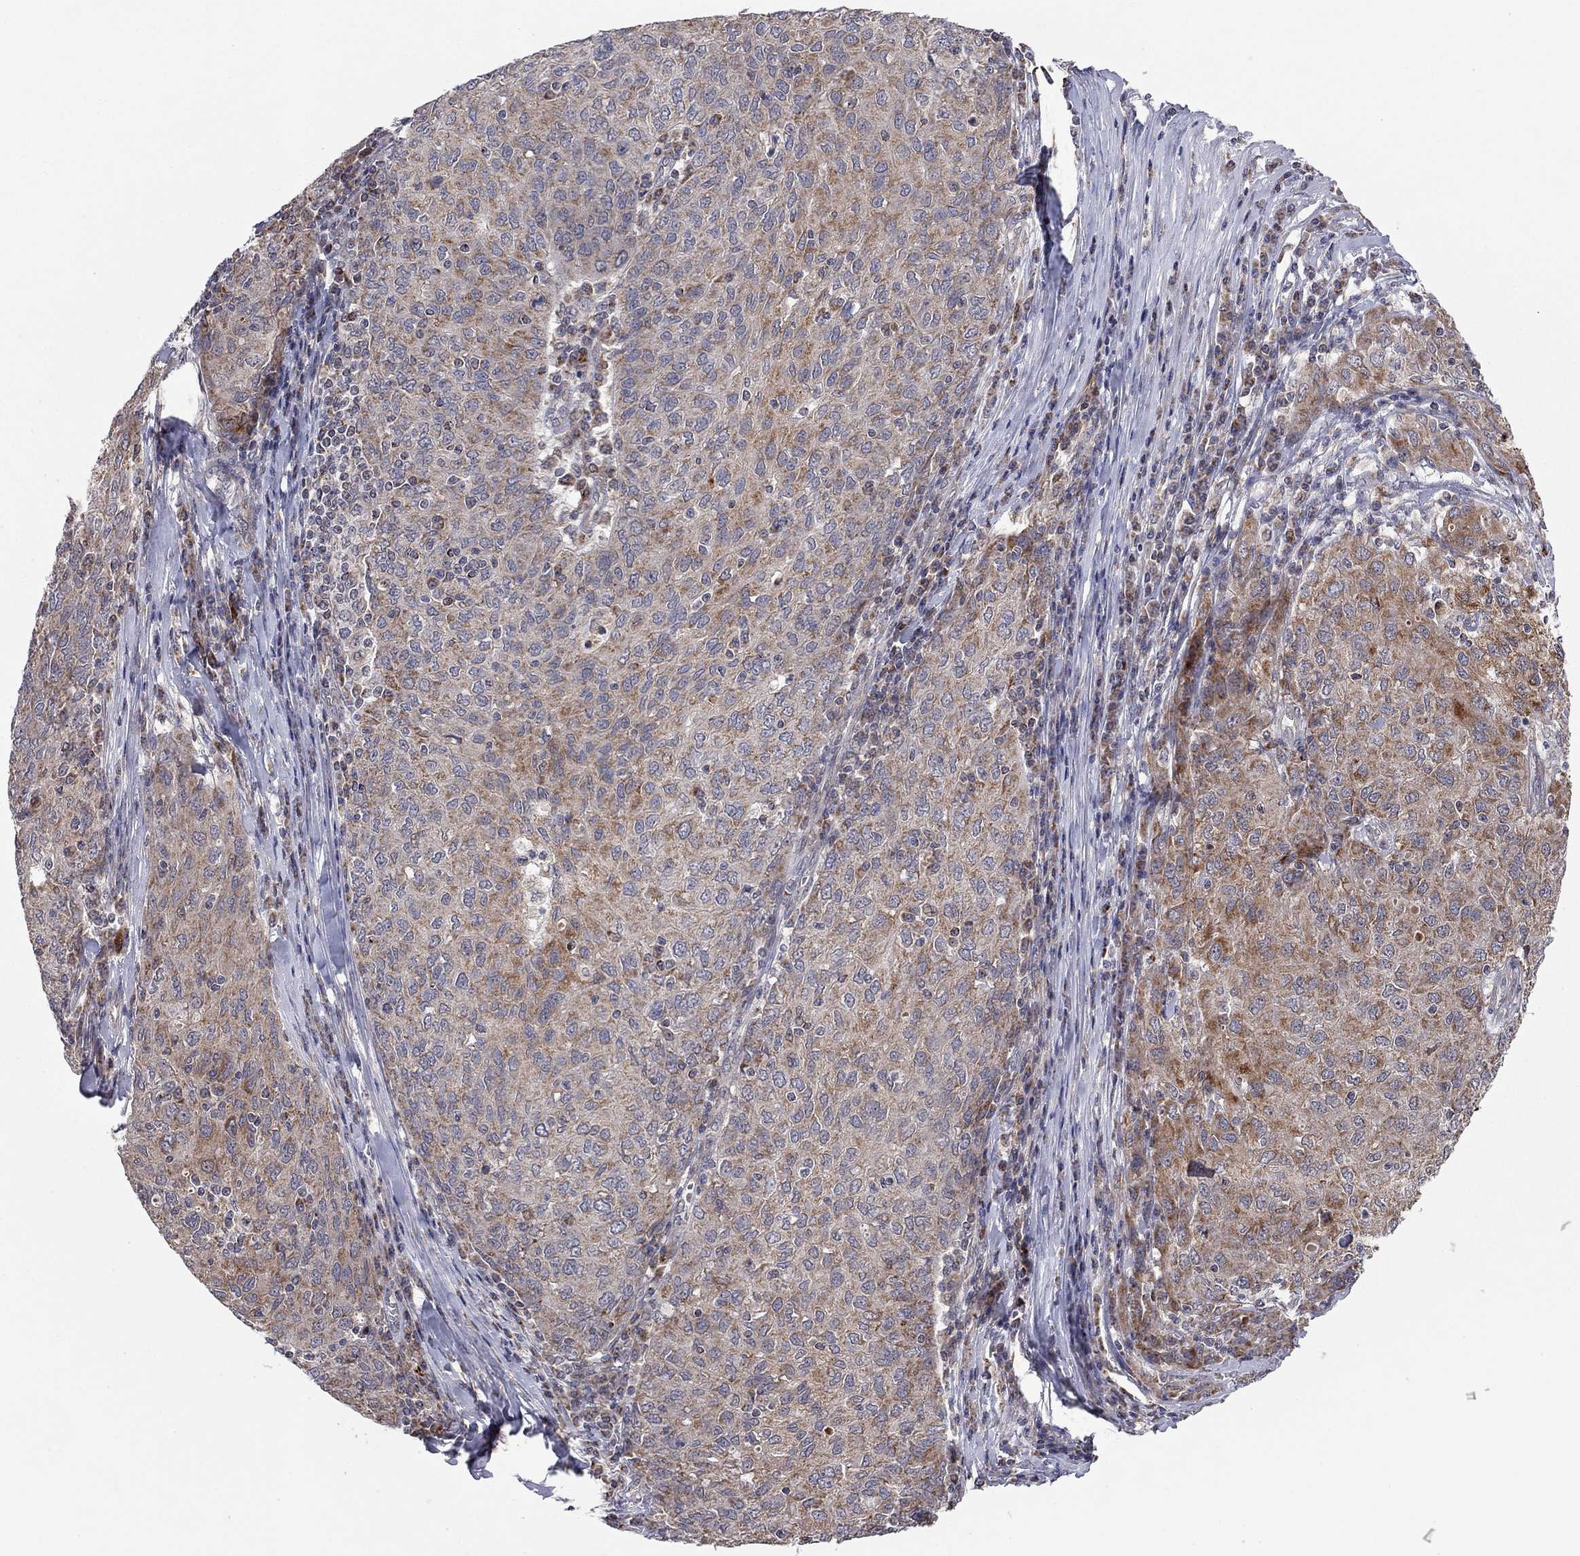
{"staining": {"intensity": "moderate", "quantity": "<25%", "location": "cytoplasmic/membranous"}, "tissue": "ovarian cancer", "cell_type": "Tumor cells", "image_type": "cancer", "snomed": [{"axis": "morphology", "description": "Carcinoma, endometroid"}, {"axis": "topography", "description": "Ovary"}], "caption": "A histopathology image of ovarian endometroid carcinoma stained for a protein displays moderate cytoplasmic/membranous brown staining in tumor cells. (Brightfield microscopy of DAB IHC at high magnification).", "gene": "IDS", "patient": {"sex": "female", "age": 50}}